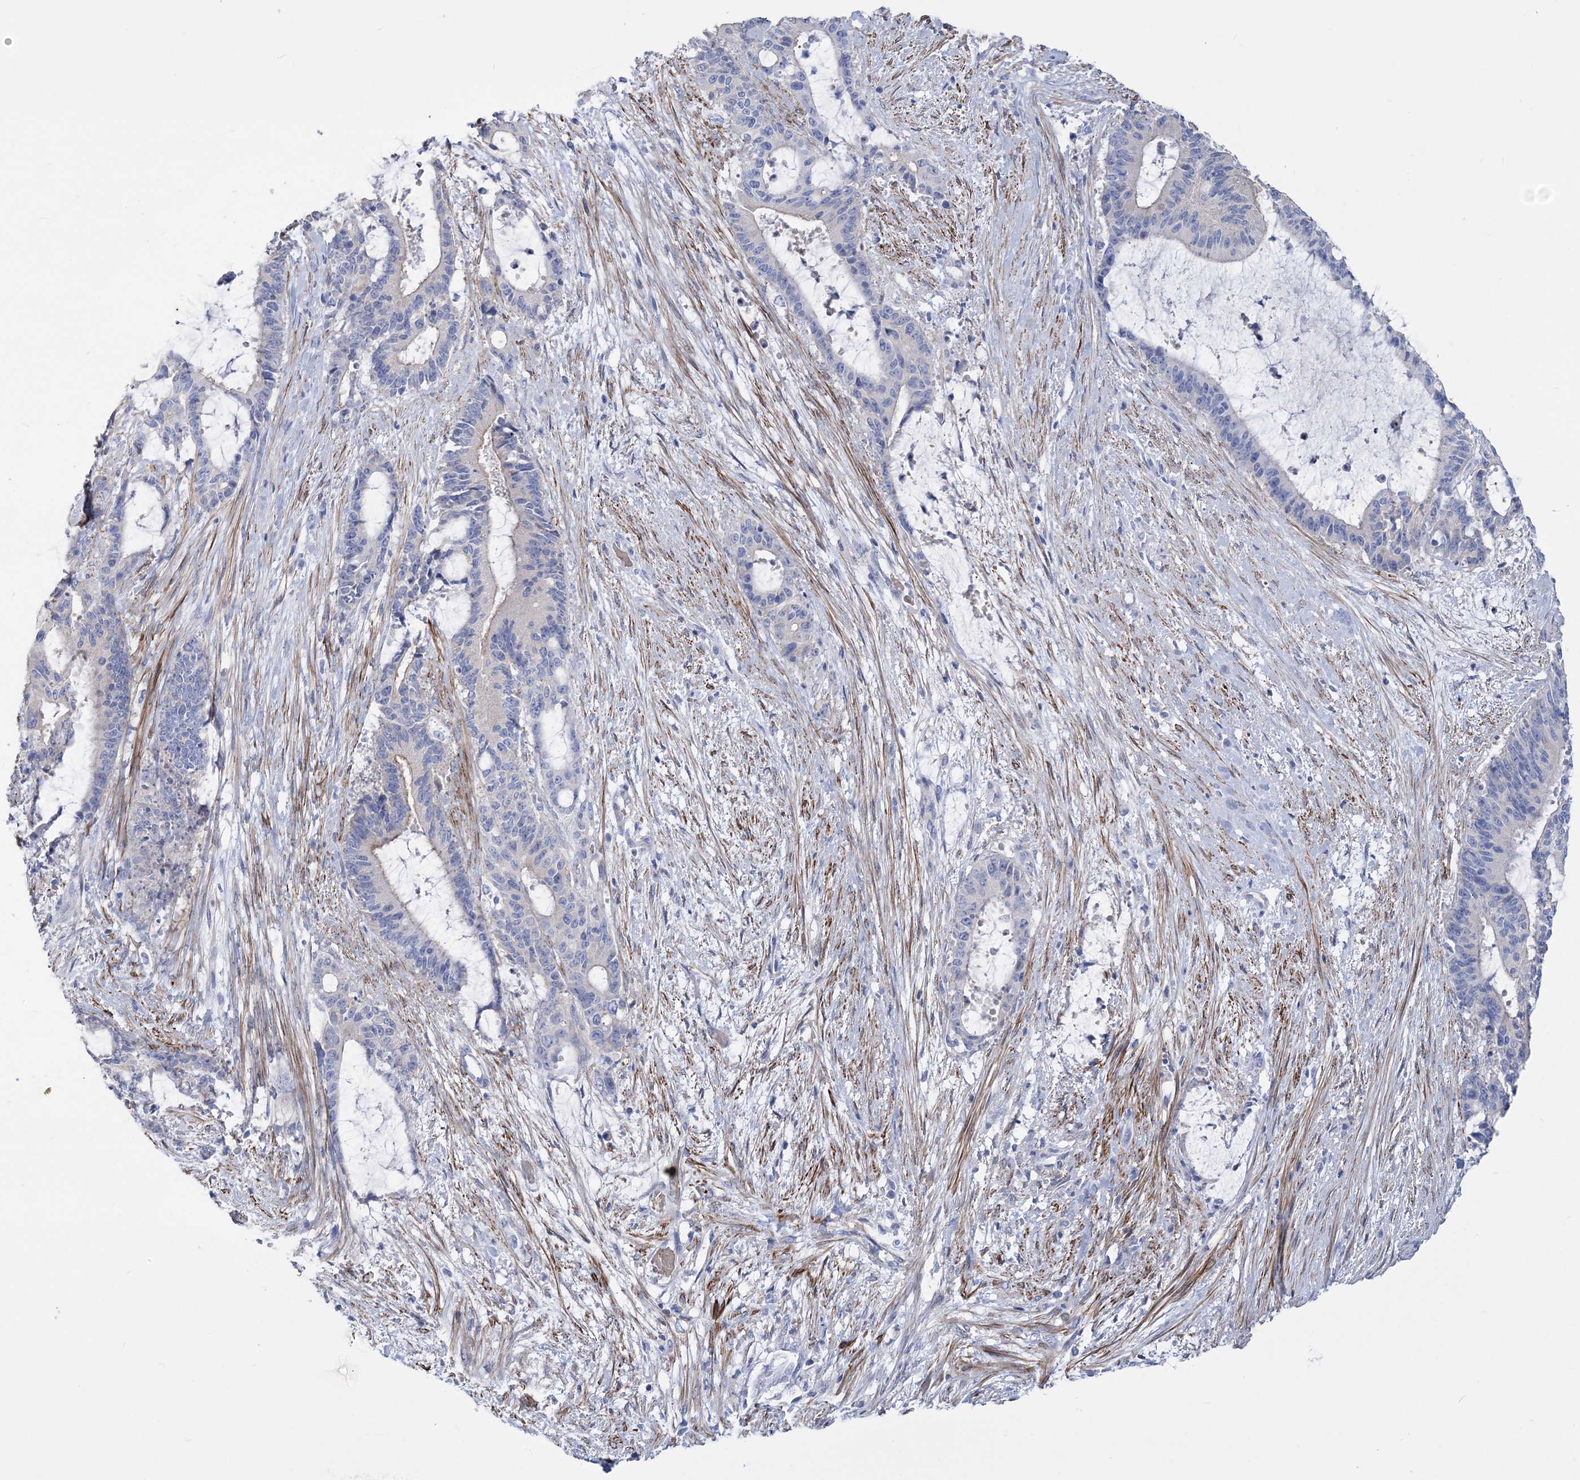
{"staining": {"intensity": "negative", "quantity": "none", "location": "none"}, "tissue": "liver cancer", "cell_type": "Tumor cells", "image_type": "cancer", "snomed": [{"axis": "morphology", "description": "Normal tissue, NOS"}, {"axis": "morphology", "description": "Cholangiocarcinoma"}, {"axis": "topography", "description": "Liver"}, {"axis": "topography", "description": "Peripheral nerve tissue"}], "caption": "Histopathology image shows no significant protein expression in tumor cells of liver cholangiocarcinoma.", "gene": "WDR74", "patient": {"sex": "female", "age": 73}}